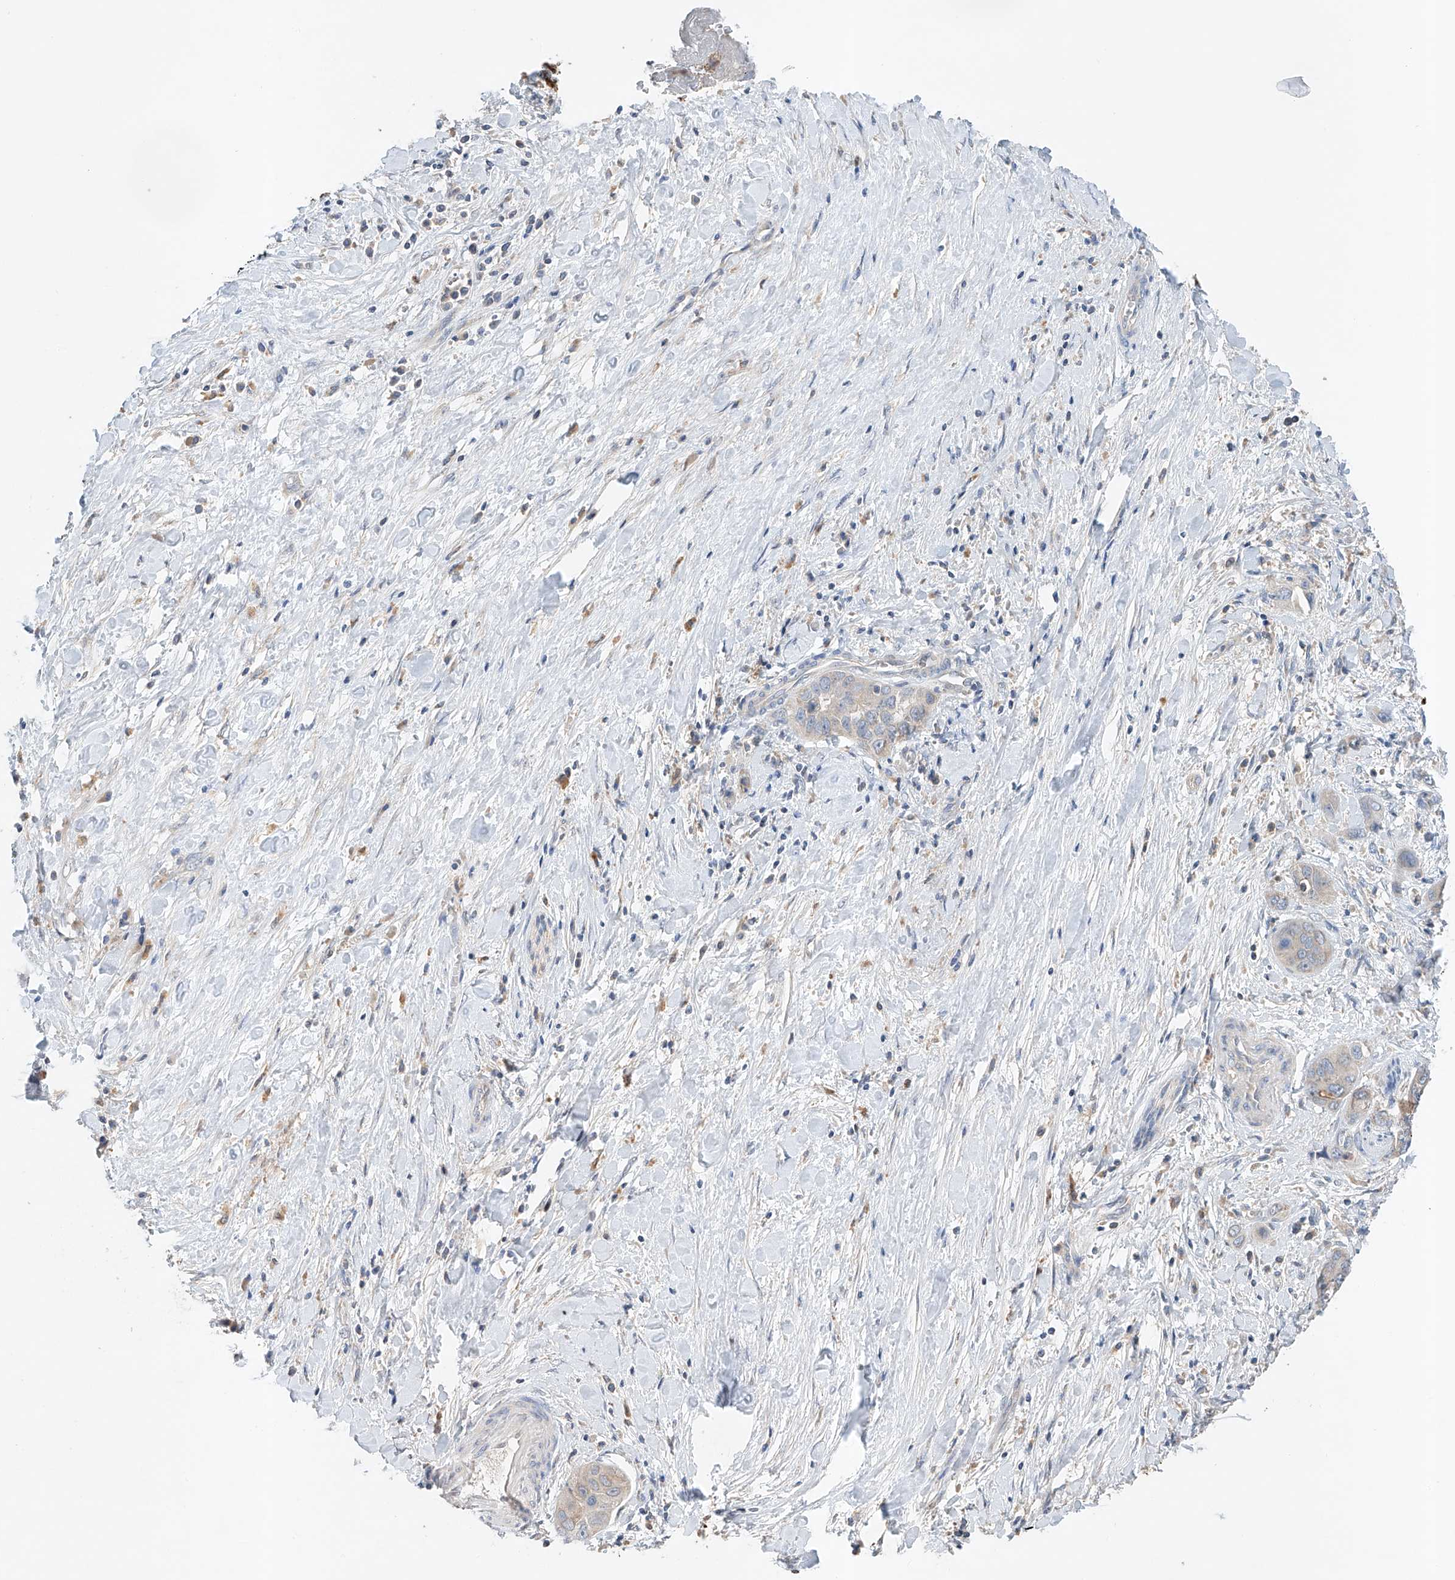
{"staining": {"intensity": "weak", "quantity": "25%-75%", "location": "cytoplasmic/membranous"}, "tissue": "liver cancer", "cell_type": "Tumor cells", "image_type": "cancer", "snomed": [{"axis": "morphology", "description": "Cholangiocarcinoma"}, {"axis": "topography", "description": "Liver"}], "caption": "About 25%-75% of tumor cells in human liver cancer exhibit weak cytoplasmic/membranous protein positivity as visualized by brown immunohistochemical staining.", "gene": "GPC4", "patient": {"sex": "female", "age": 52}}